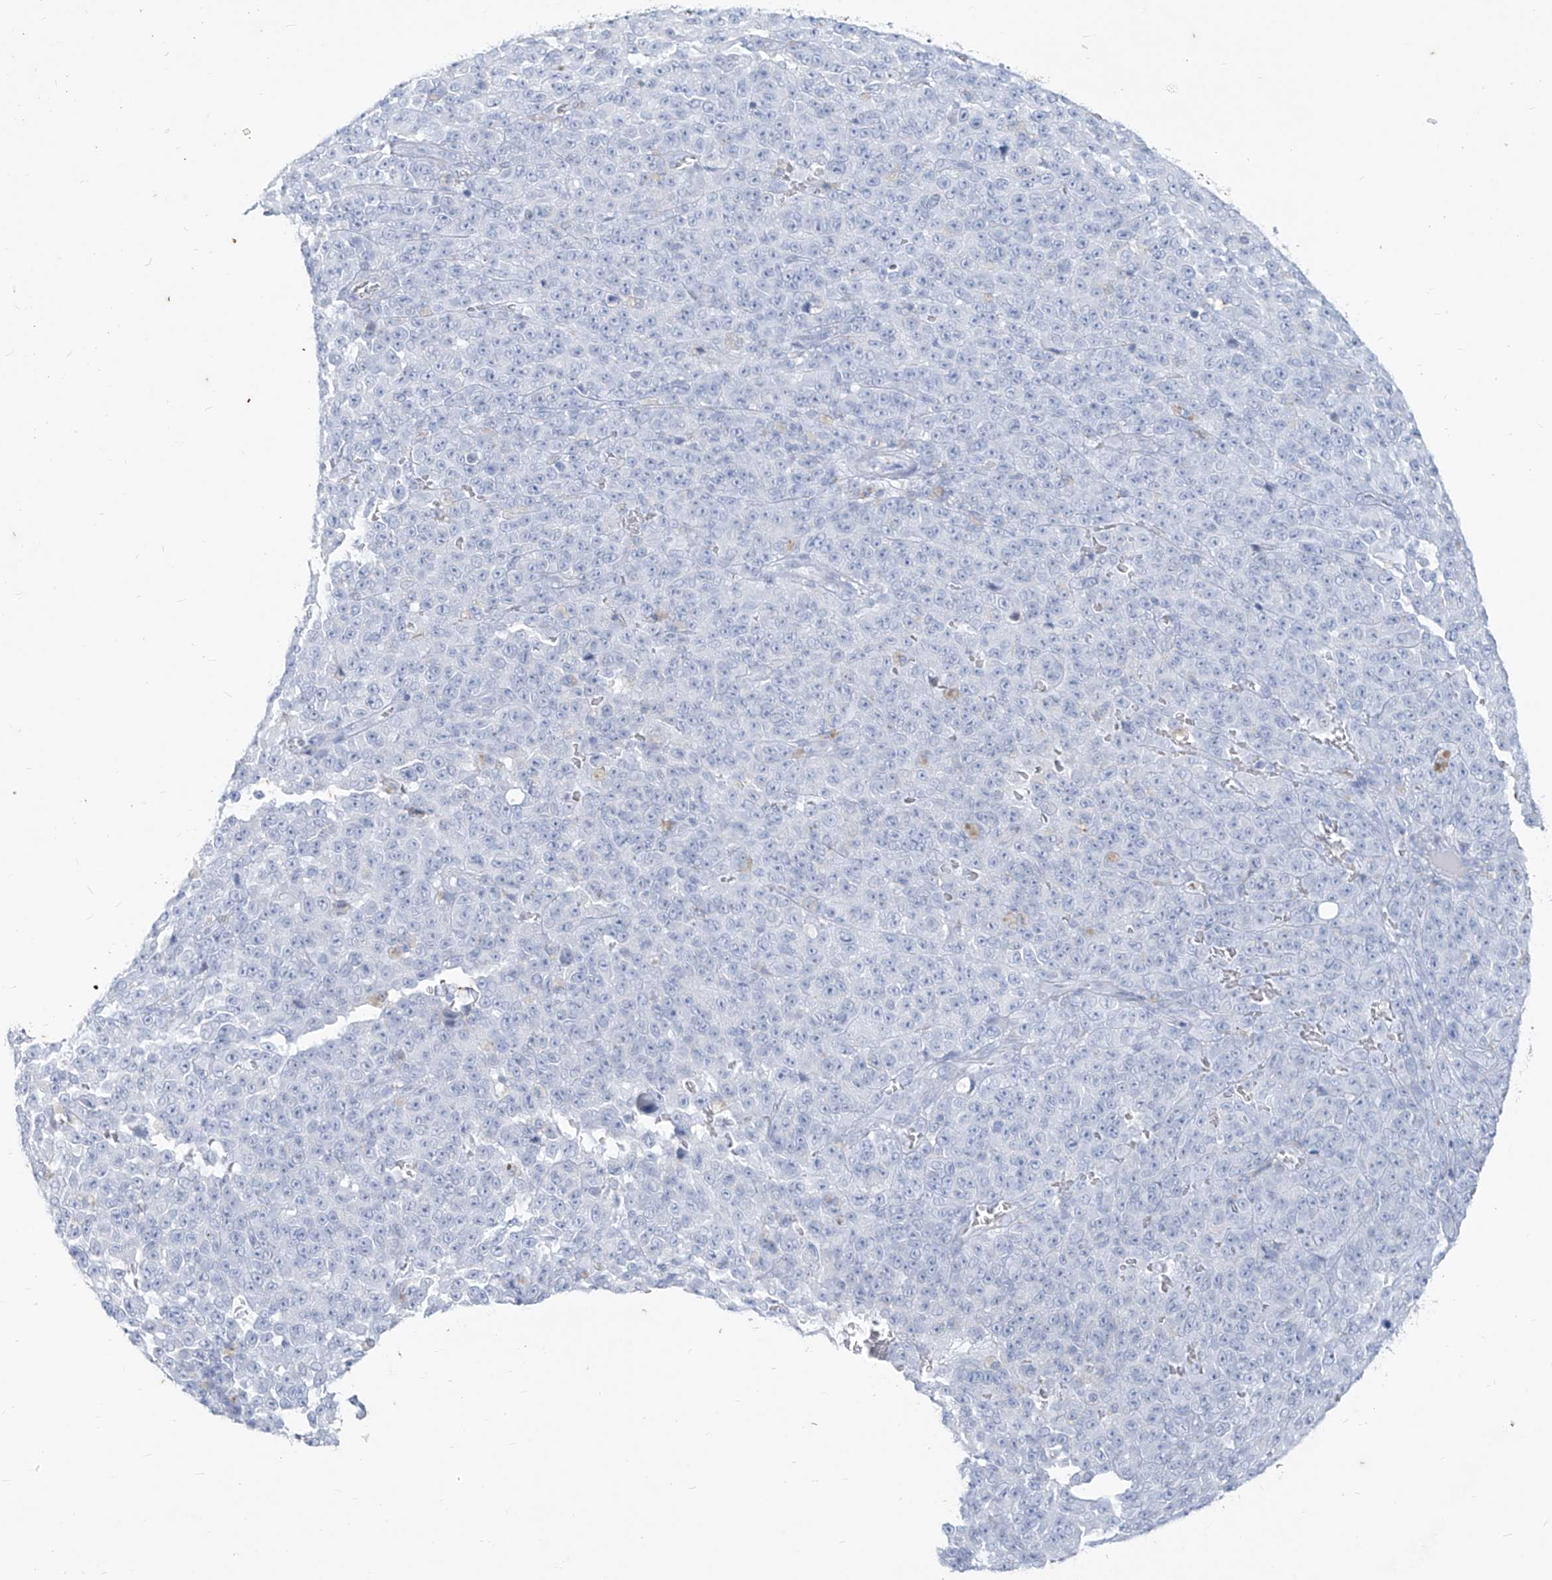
{"staining": {"intensity": "negative", "quantity": "none", "location": "none"}, "tissue": "melanoma", "cell_type": "Tumor cells", "image_type": "cancer", "snomed": [{"axis": "morphology", "description": "Malignant melanoma, NOS"}, {"axis": "topography", "description": "Skin"}], "caption": "This is an immunohistochemistry (IHC) micrograph of melanoma. There is no positivity in tumor cells.", "gene": "CX3CR1", "patient": {"sex": "female", "age": 82}}